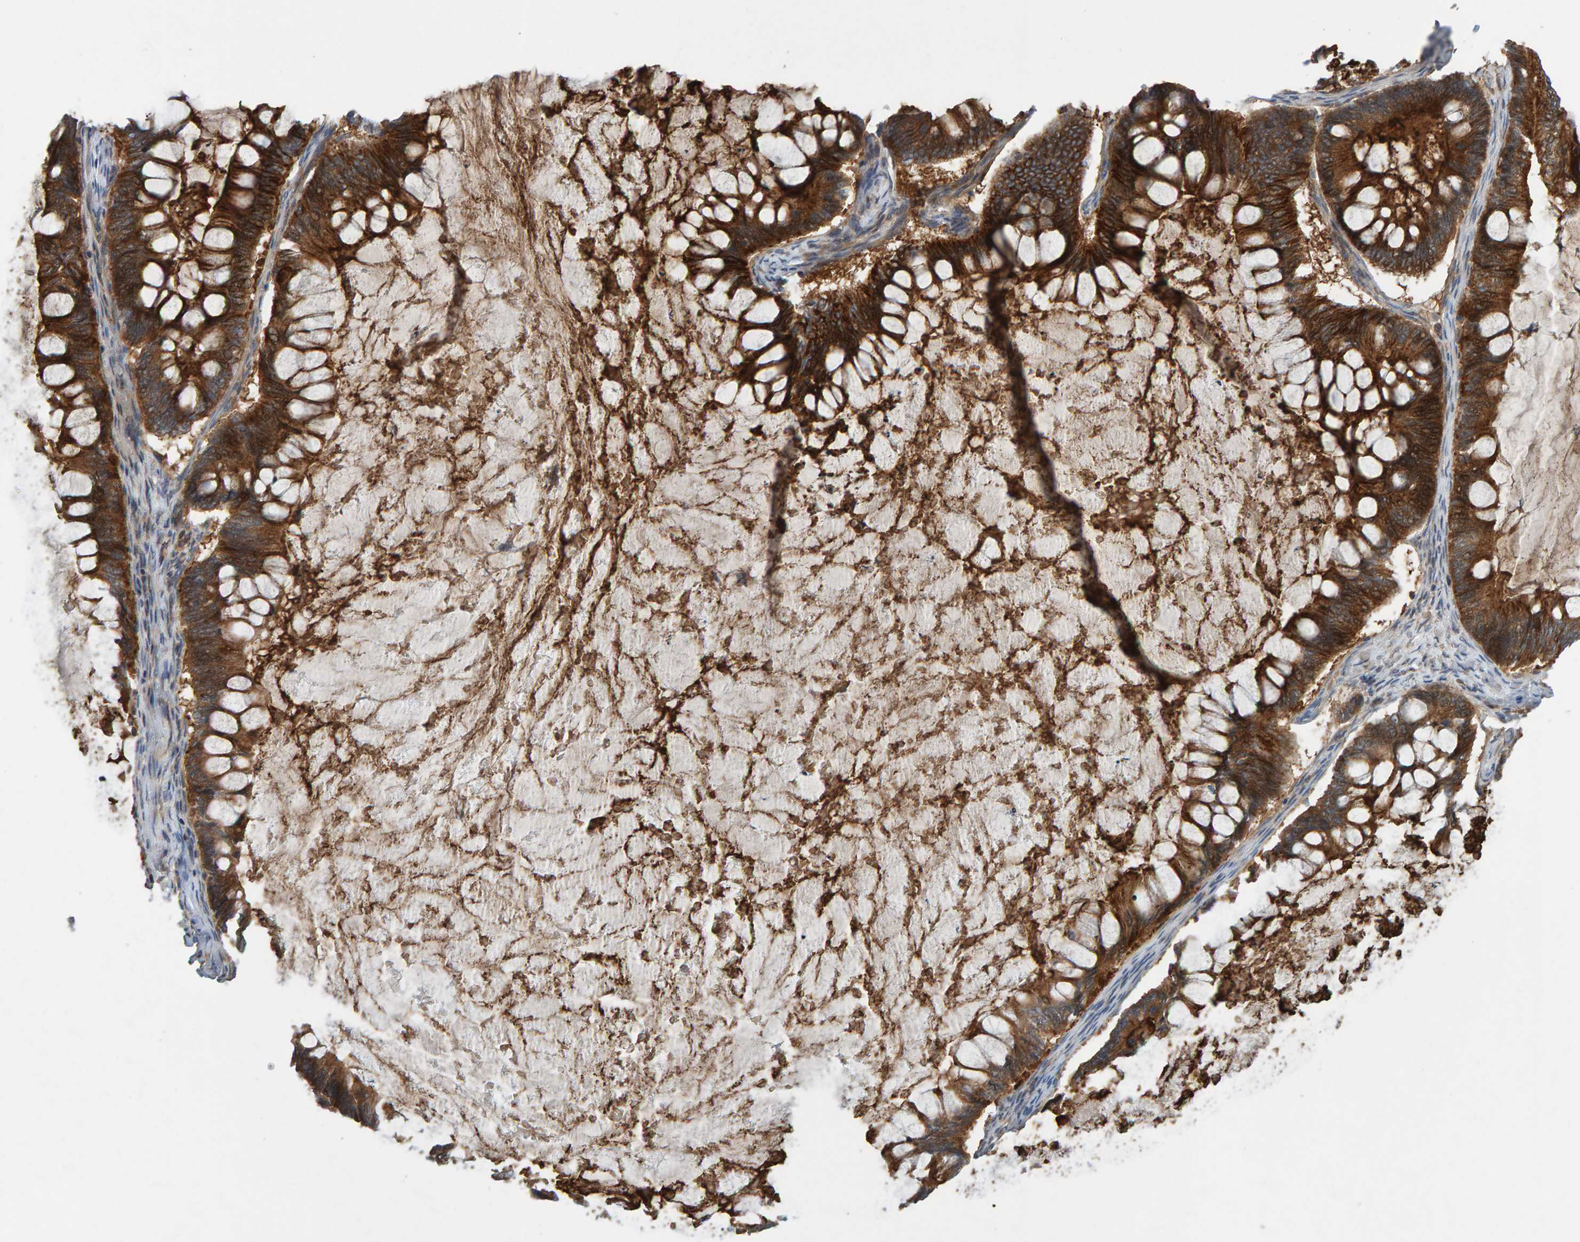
{"staining": {"intensity": "strong", "quantity": ">75%", "location": "cytoplasmic/membranous"}, "tissue": "ovarian cancer", "cell_type": "Tumor cells", "image_type": "cancer", "snomed": [{"axis": "morphology", "description": "Cystadenocarcinoma, mucinous, NOS"}, {"axis": "topography", "description": "Ovary"}], "caption": "Immunohistochemistry (IHC) histopathology image of neoplastic tissue: ovarian mucinous cystadenocarcinoma stained using immunohistochemistry displays high levels of strong protein expression localized specifically in the cytoplasmic/membranous of tumor cells, appearing as a cytoplasmic/membranous brown color.", "gene": "KIAA0753", "patient": {"sex": "female", "age": 61}}